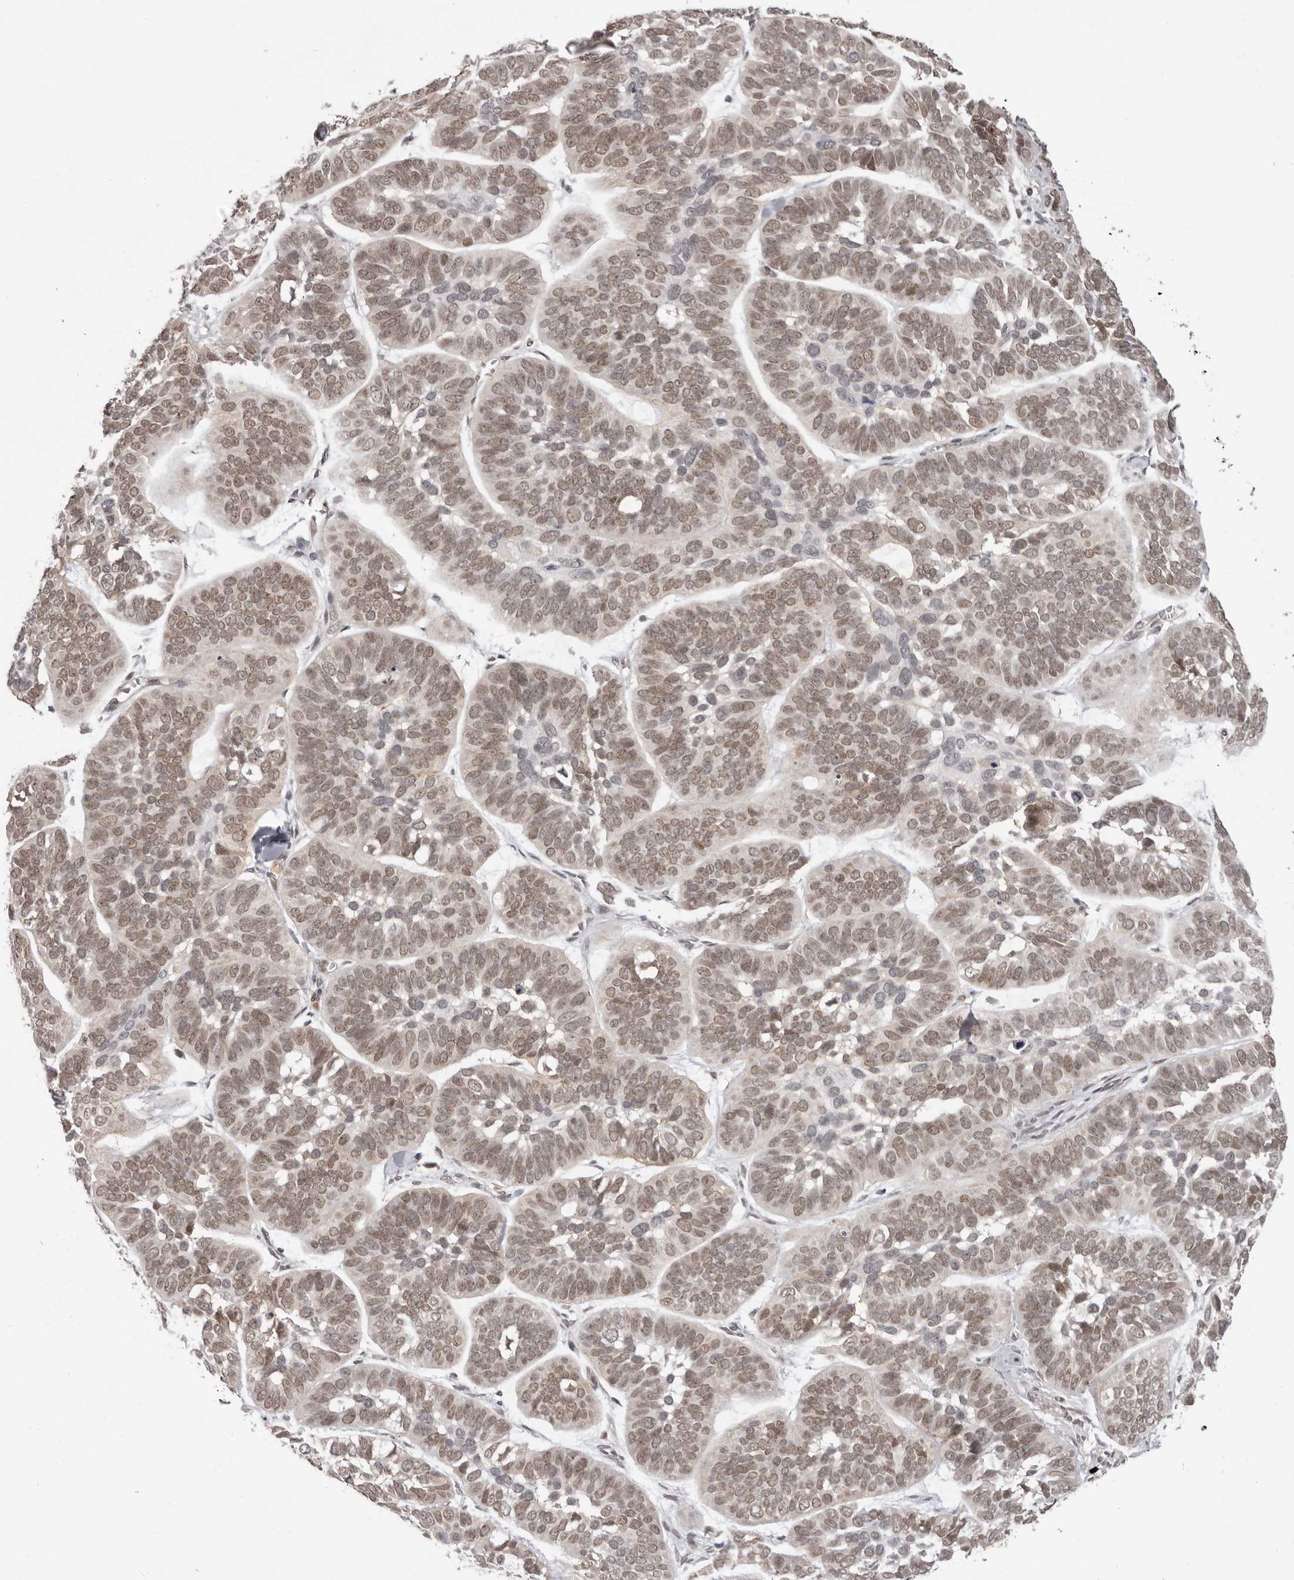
{"staining": {"intensity": "moderate", "quantity": ">75%", "location": "nuclear"}, "tissue": "skin cancer", "cell_type": "Tumor cells", "image_type": "cancer", "snomed": [{"axis": "morphology", "description": "Basal cell carcinoma"}, {"axis": "topography", "description": "Skin"}], "caption": "Protein expression analysis of human skin basal cell carcinoma reveals moderate nuclear positivity in about >75% of tumor cells.", "gene": "RNF2", "patient": {"sex": "male", "age": 62}}